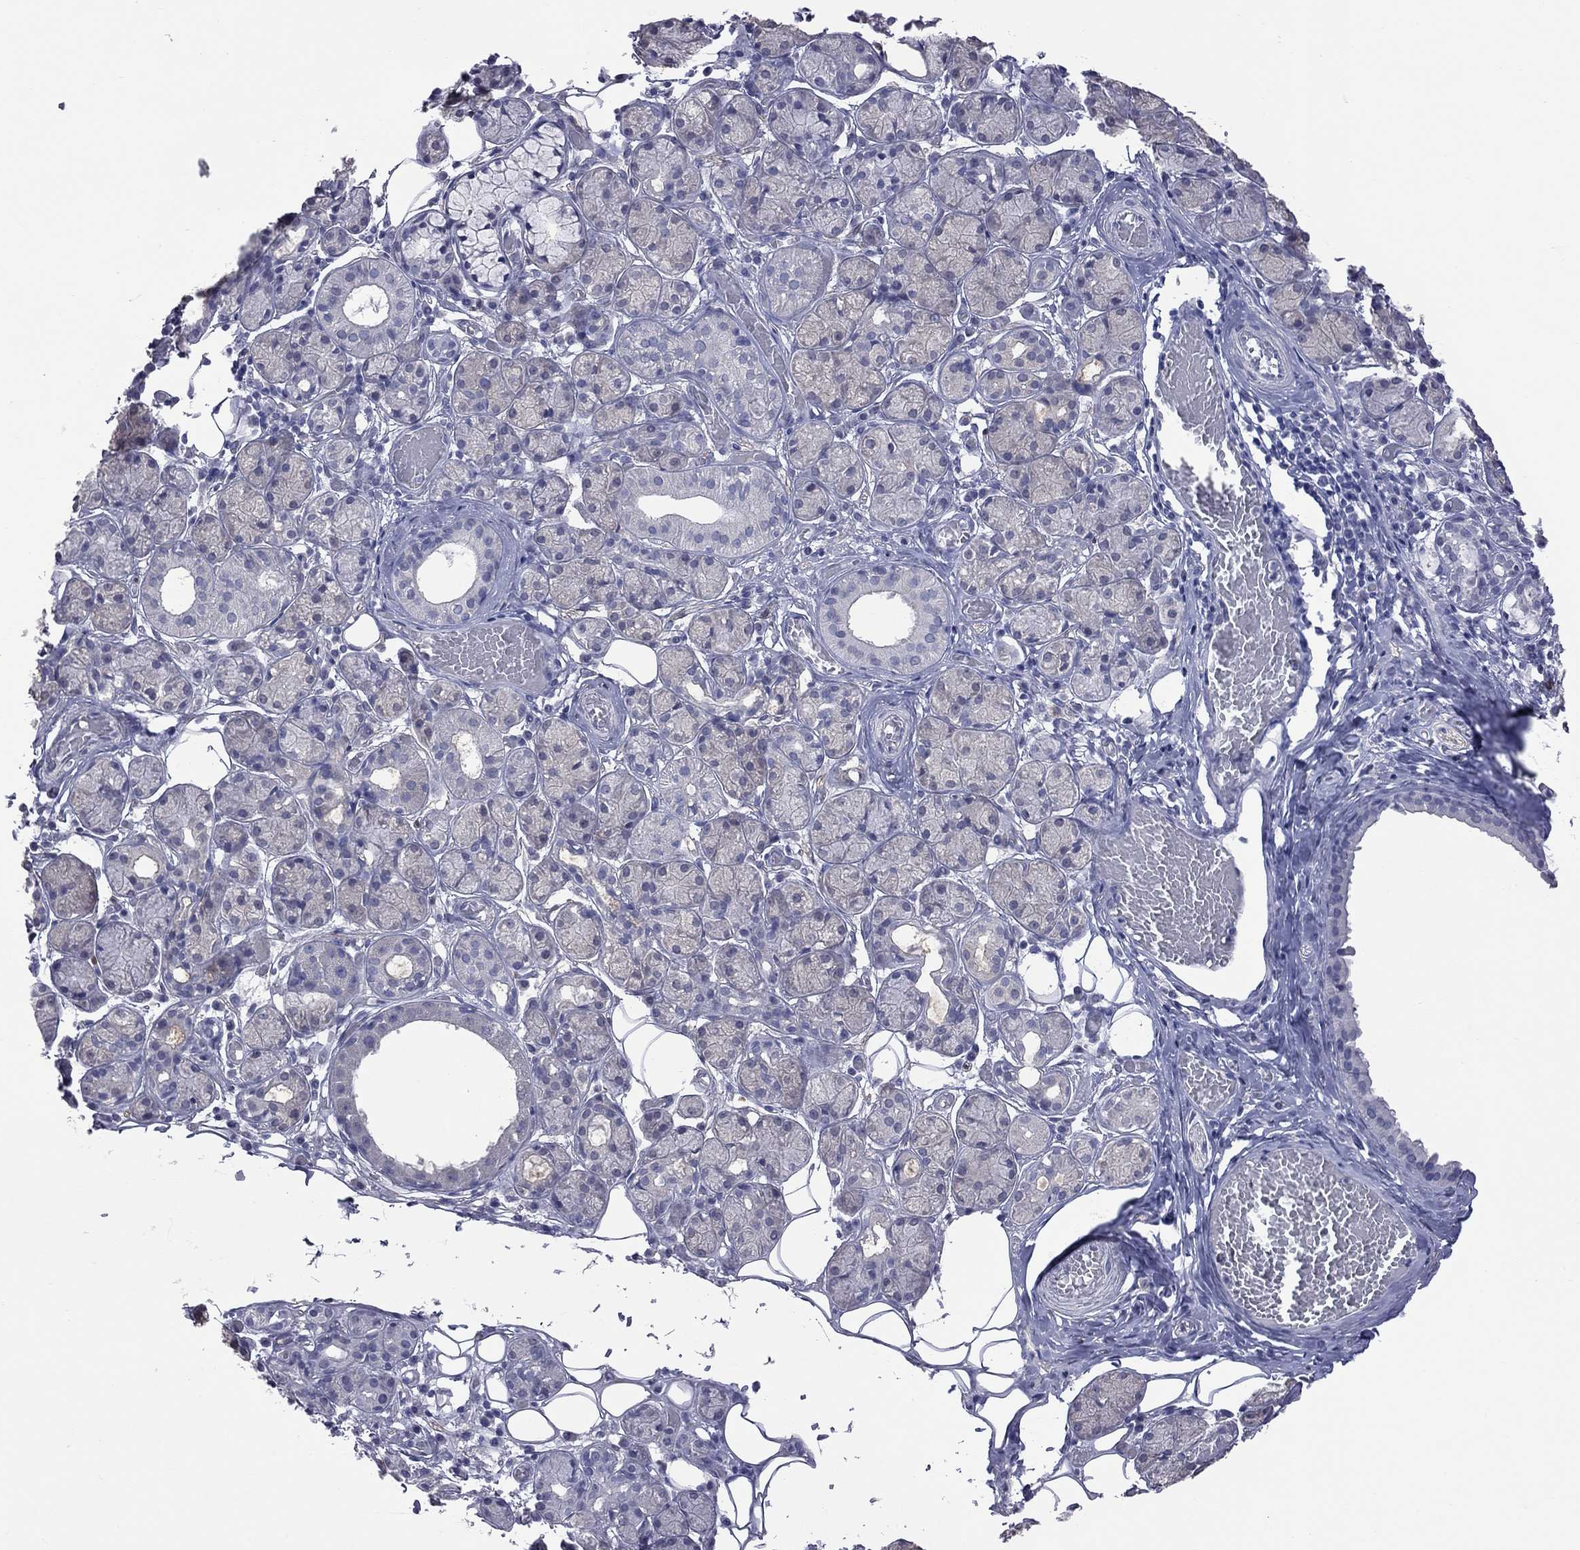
{"staining": {"intensity": "negative", "quantity": "none", "location": "none"}, "tissue": "salivary gland", "cell_type": "Glandular cells", "image_type": "normal", "snomed": [{"axis": "morphology", "description": "Normal tissue, NOS"}, {"axis": "topography", "description": "Salivary gland"}, {"axis": "topography", "description": "Peripheral nerve tissue"}], "caption": "Glandular cells are negative for brown protein staining in unremarkable salivary gland. Nuclei are stained in blue.", "gene": "HYLS1", "patient": {"sex": "male", "age": 71}}